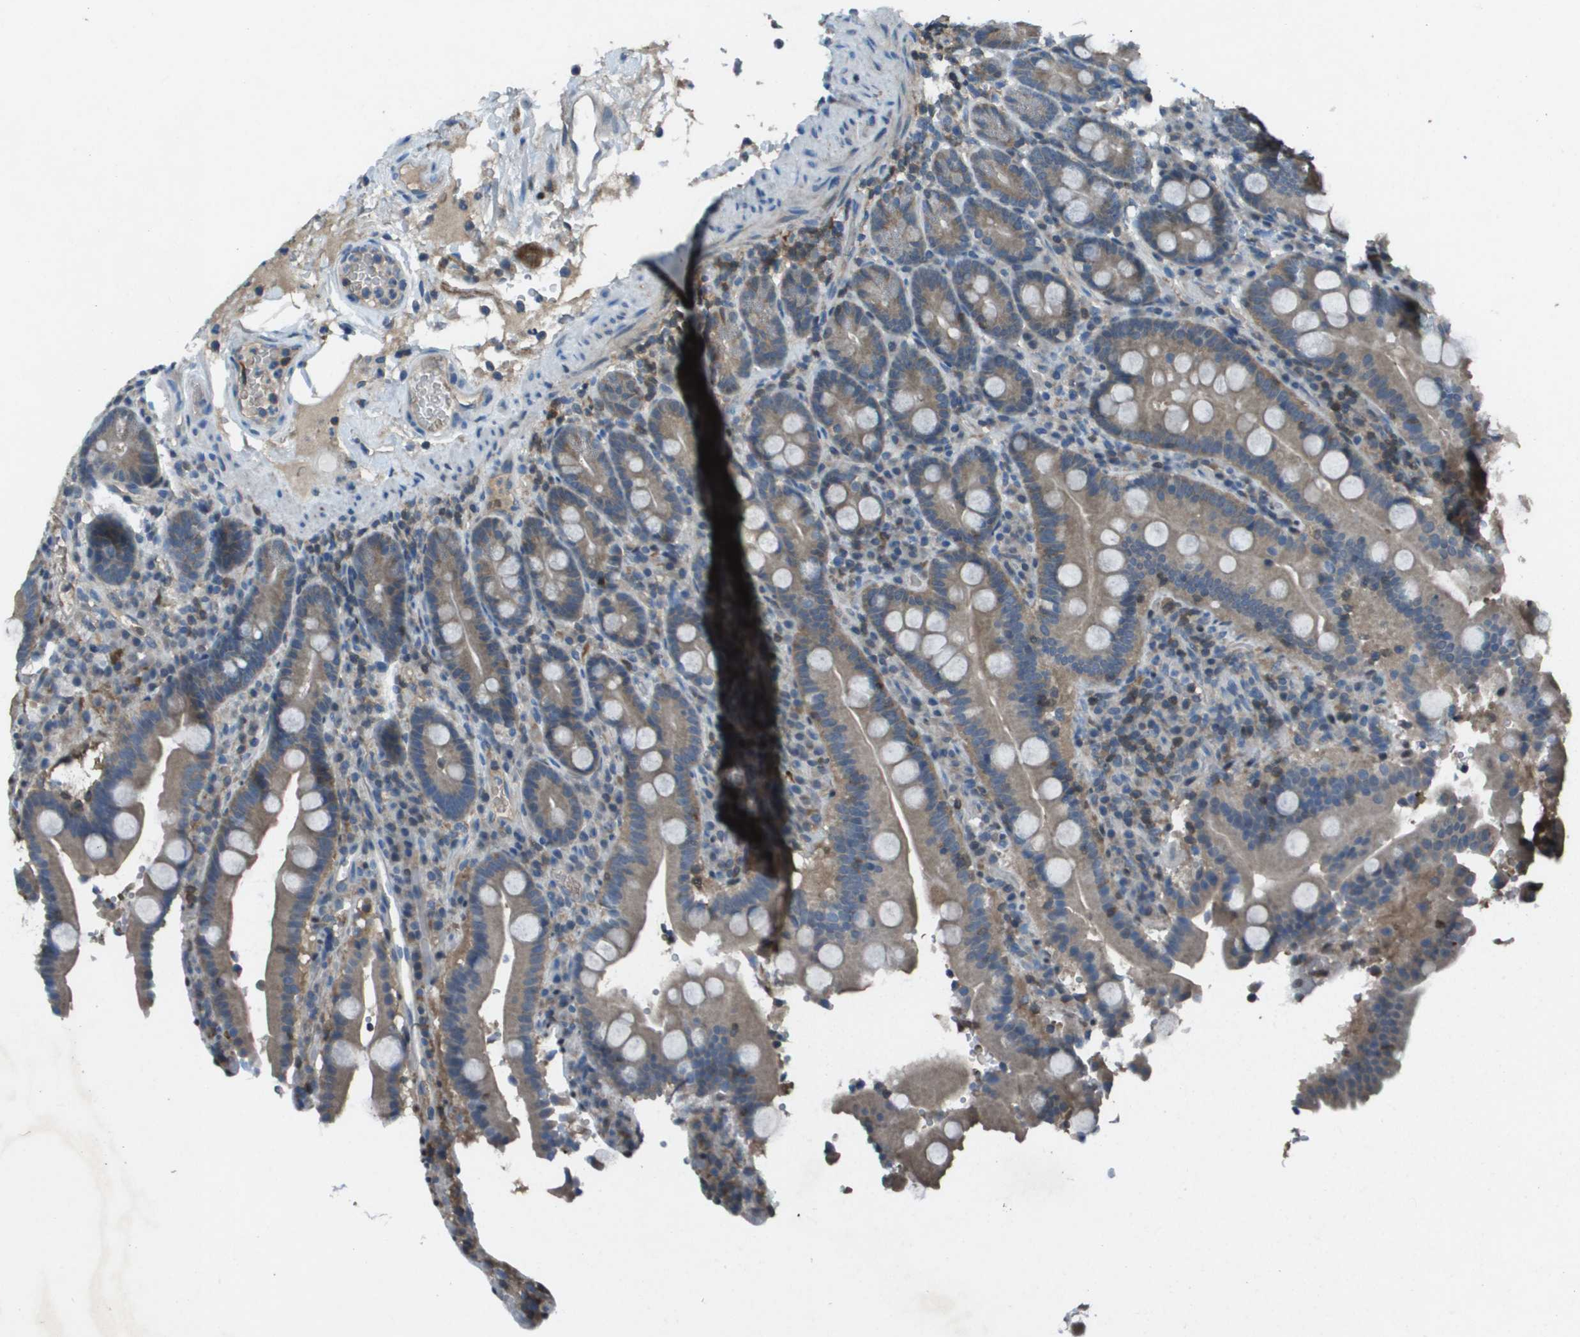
{"staining": {"intensity": "weak", "quantity": ">75%", "location": "cytoplasmic/membranous"}, "tissue": "duodenum", "cell_type": "Glandular cells", "image_type": "normal", "snomed": [{"axis": "morphology", "description": "Normal tissue, NOS"}, {"axis": "topography", "description": "Small intestine, NOS"}], "caption": "A micrograph of duodenum stained for a protein reveals weak cytoplasmic/membranous brown staining in glandular cells. (DAB (3,3'-diaminobenzidine) IHC, brown staining for protein, blue staining for nuclei).", "gene": "CAMK4", "patient": {"sex": "female", "age": 71}}